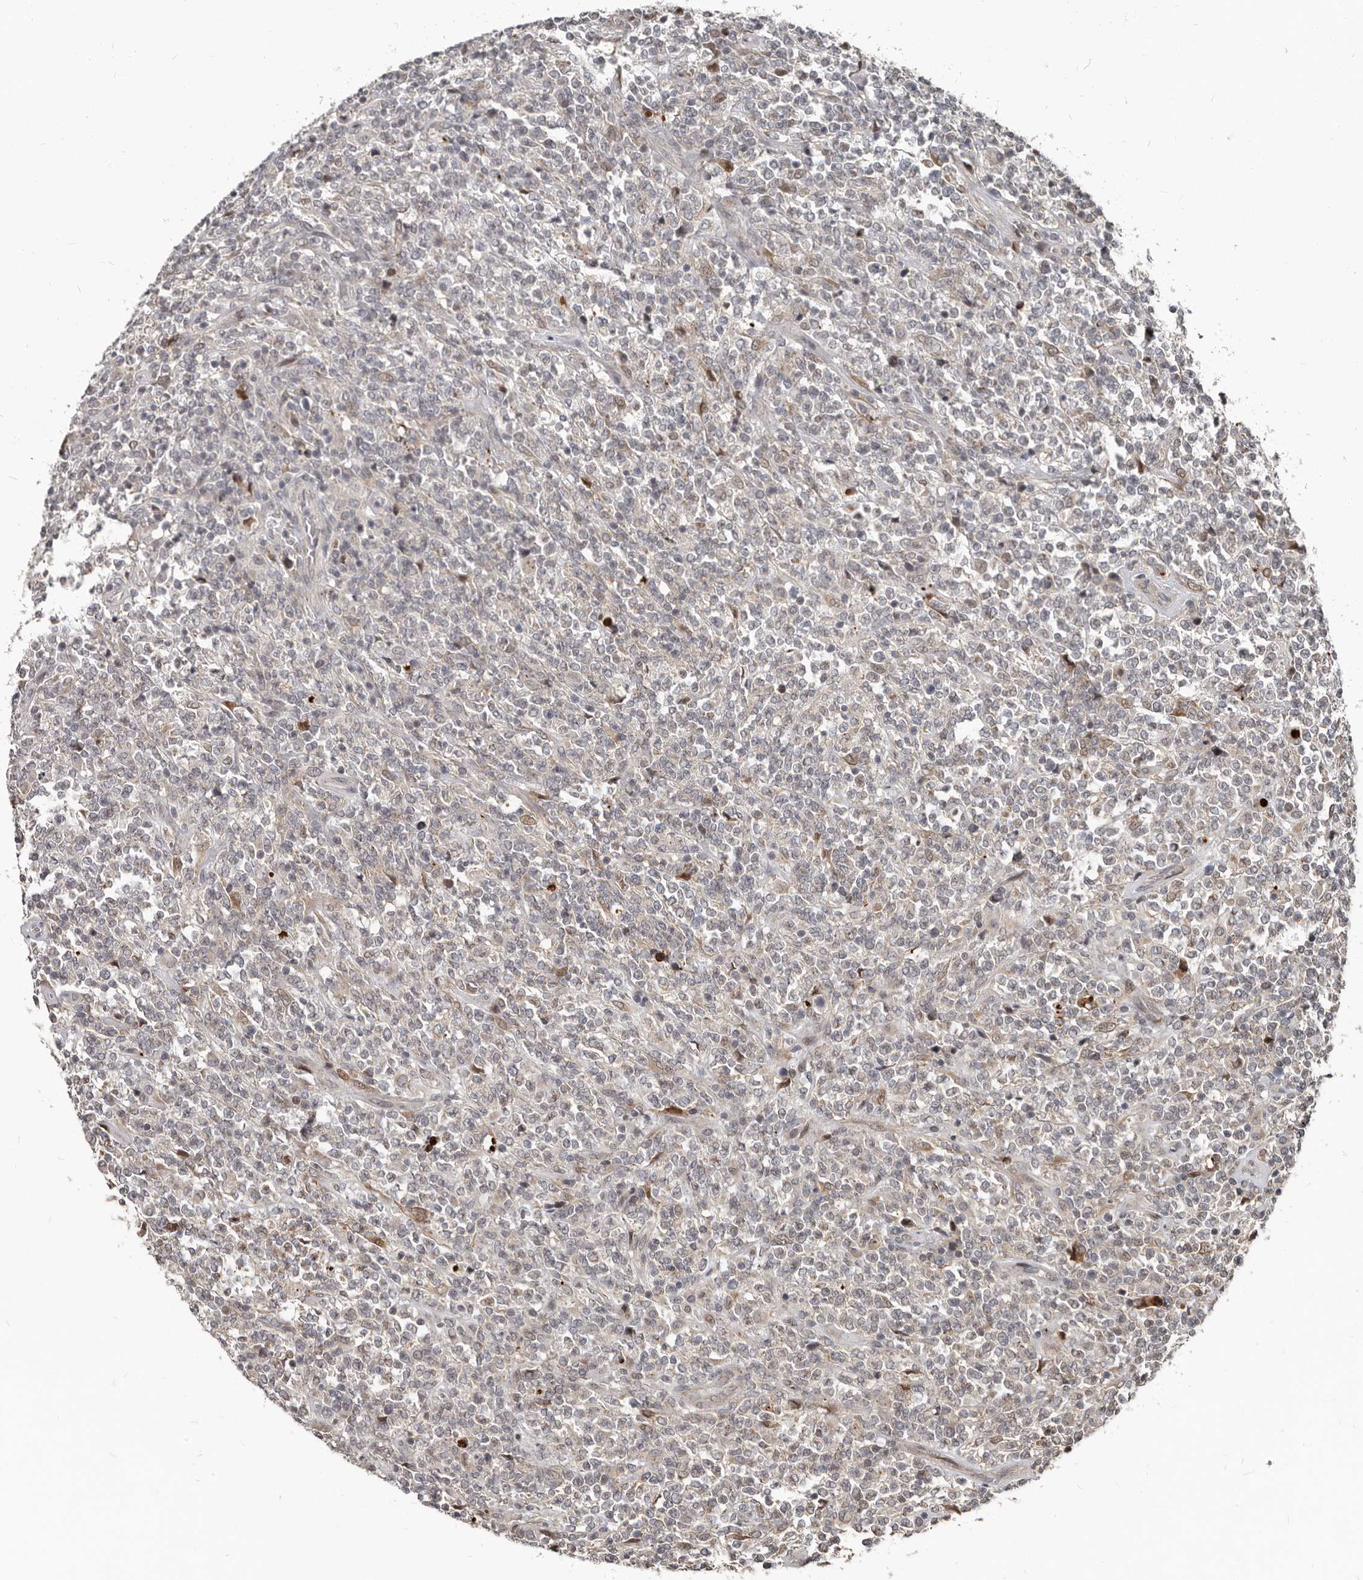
{"staining": {"intensity": "negative", "quantity": "none", "location": "none"}, "tissue": "lymphoma", "cell_type": "Tumor cells", "image_type": "cancer", "snomed": [{"axis": "morphology", "description": "Malignant lymphoma, non-Hodgkin's type, High grade"}, {"axis": "topography", "description": "Soft tissue"}], "caption": "This image is of lymphoma stained with immunohistochemistry (IHC) to label a protein in brown with the nuclei are counter-stained blue. There is no expression in tumor cells.", "gene": "APOL6", "patient": {"sex": "male", "age": 18}}